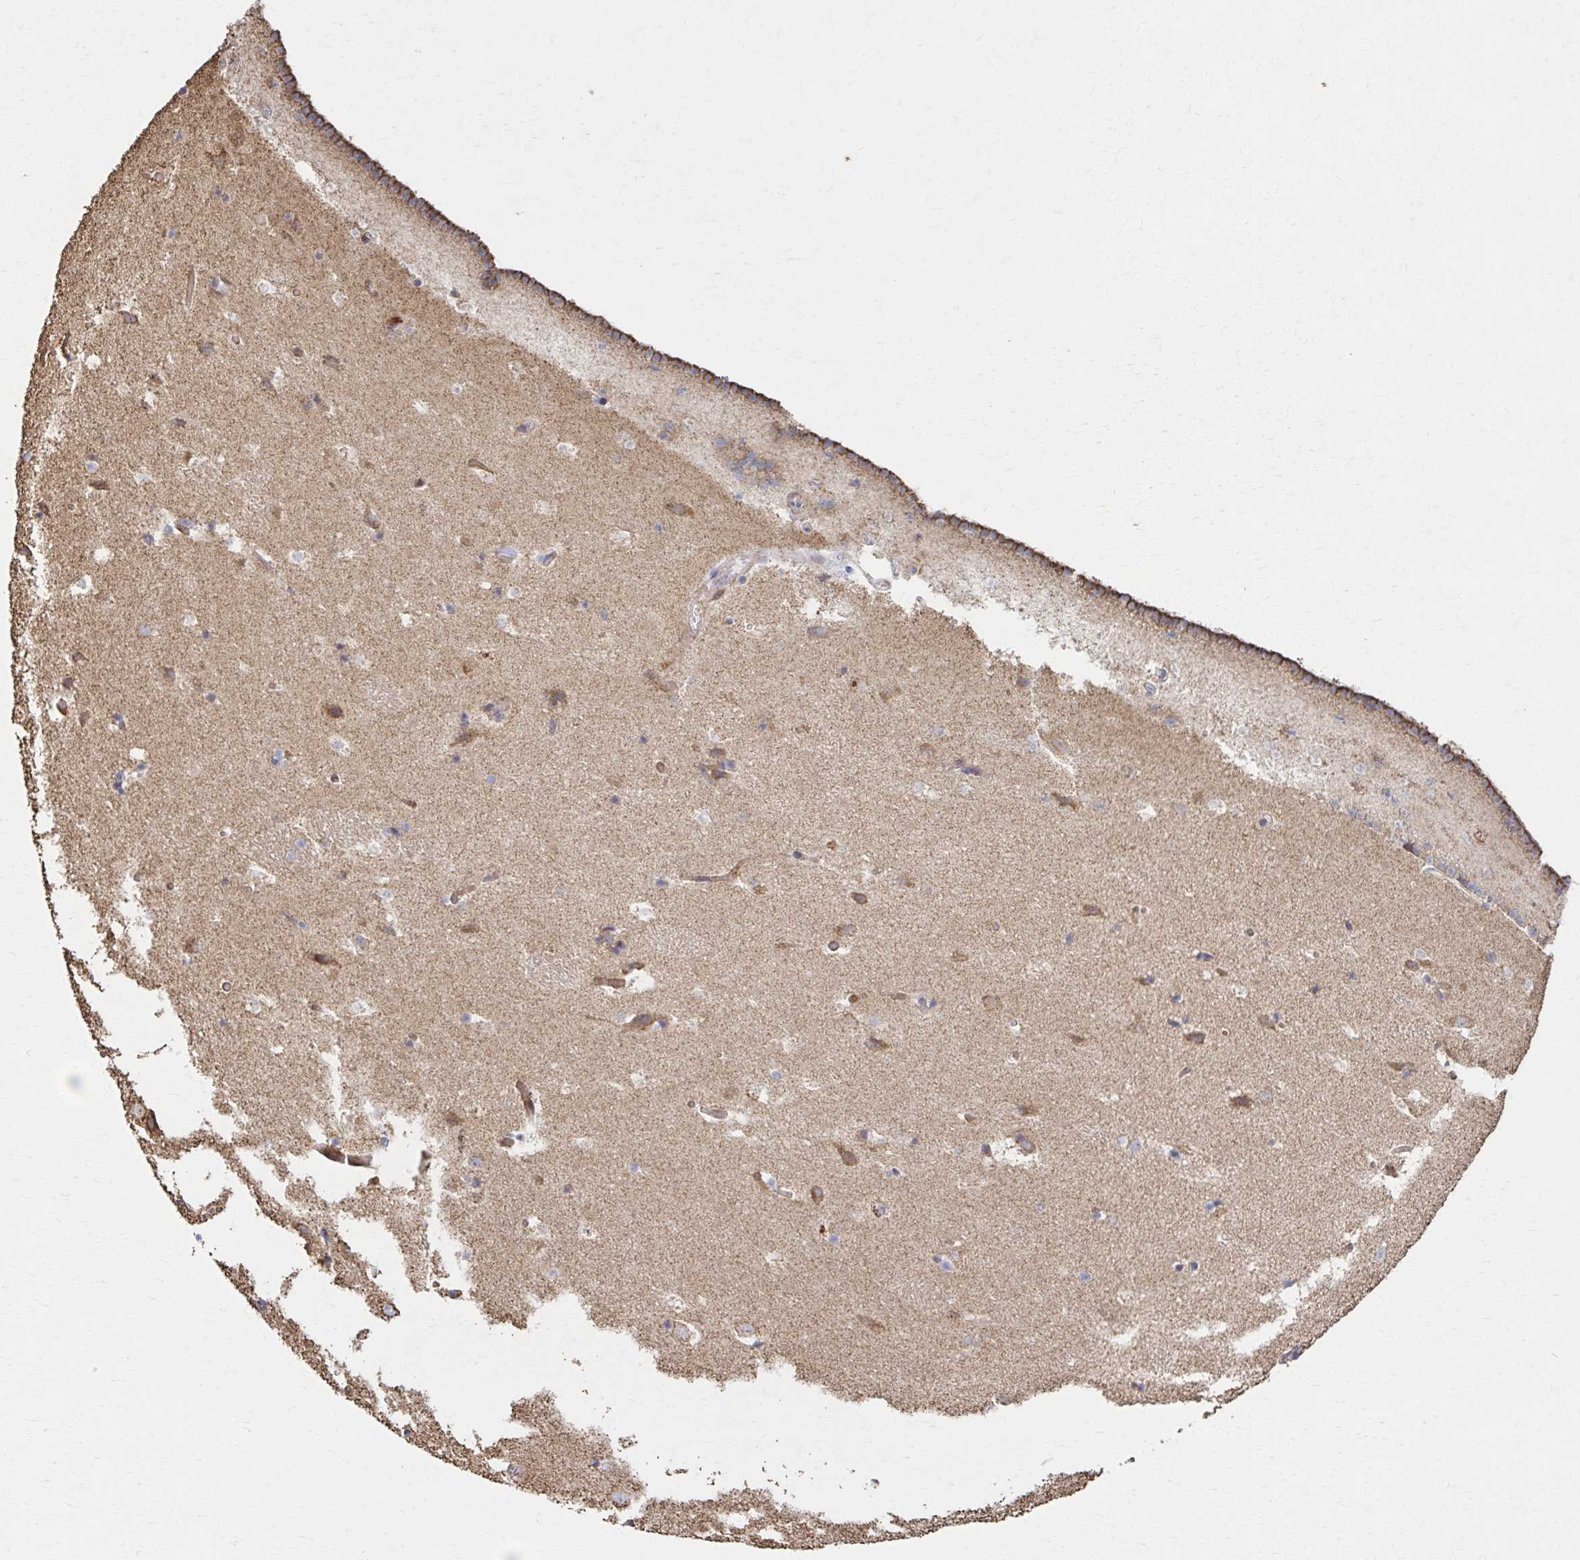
{"staining": {"intensity": "weak", "quantity": "<25%", "location": "cytoplasmic/membranous"}, "tissue": "caudate", "cell_type": "Glial cells", "image_type": "normal", "snomed": [{"axis": "morphology", "description": "Normal tissue, NOS"}, {"axis": "topography", "description": "Lateral ventricle wall"}], "caption": "IHC histopathology image of unremarkable human caudate stained for a protein (brown), which demonstrates no expression in glial cells.", "gene": "SAT1", "patient": {"sex": "male", "age": 37}}